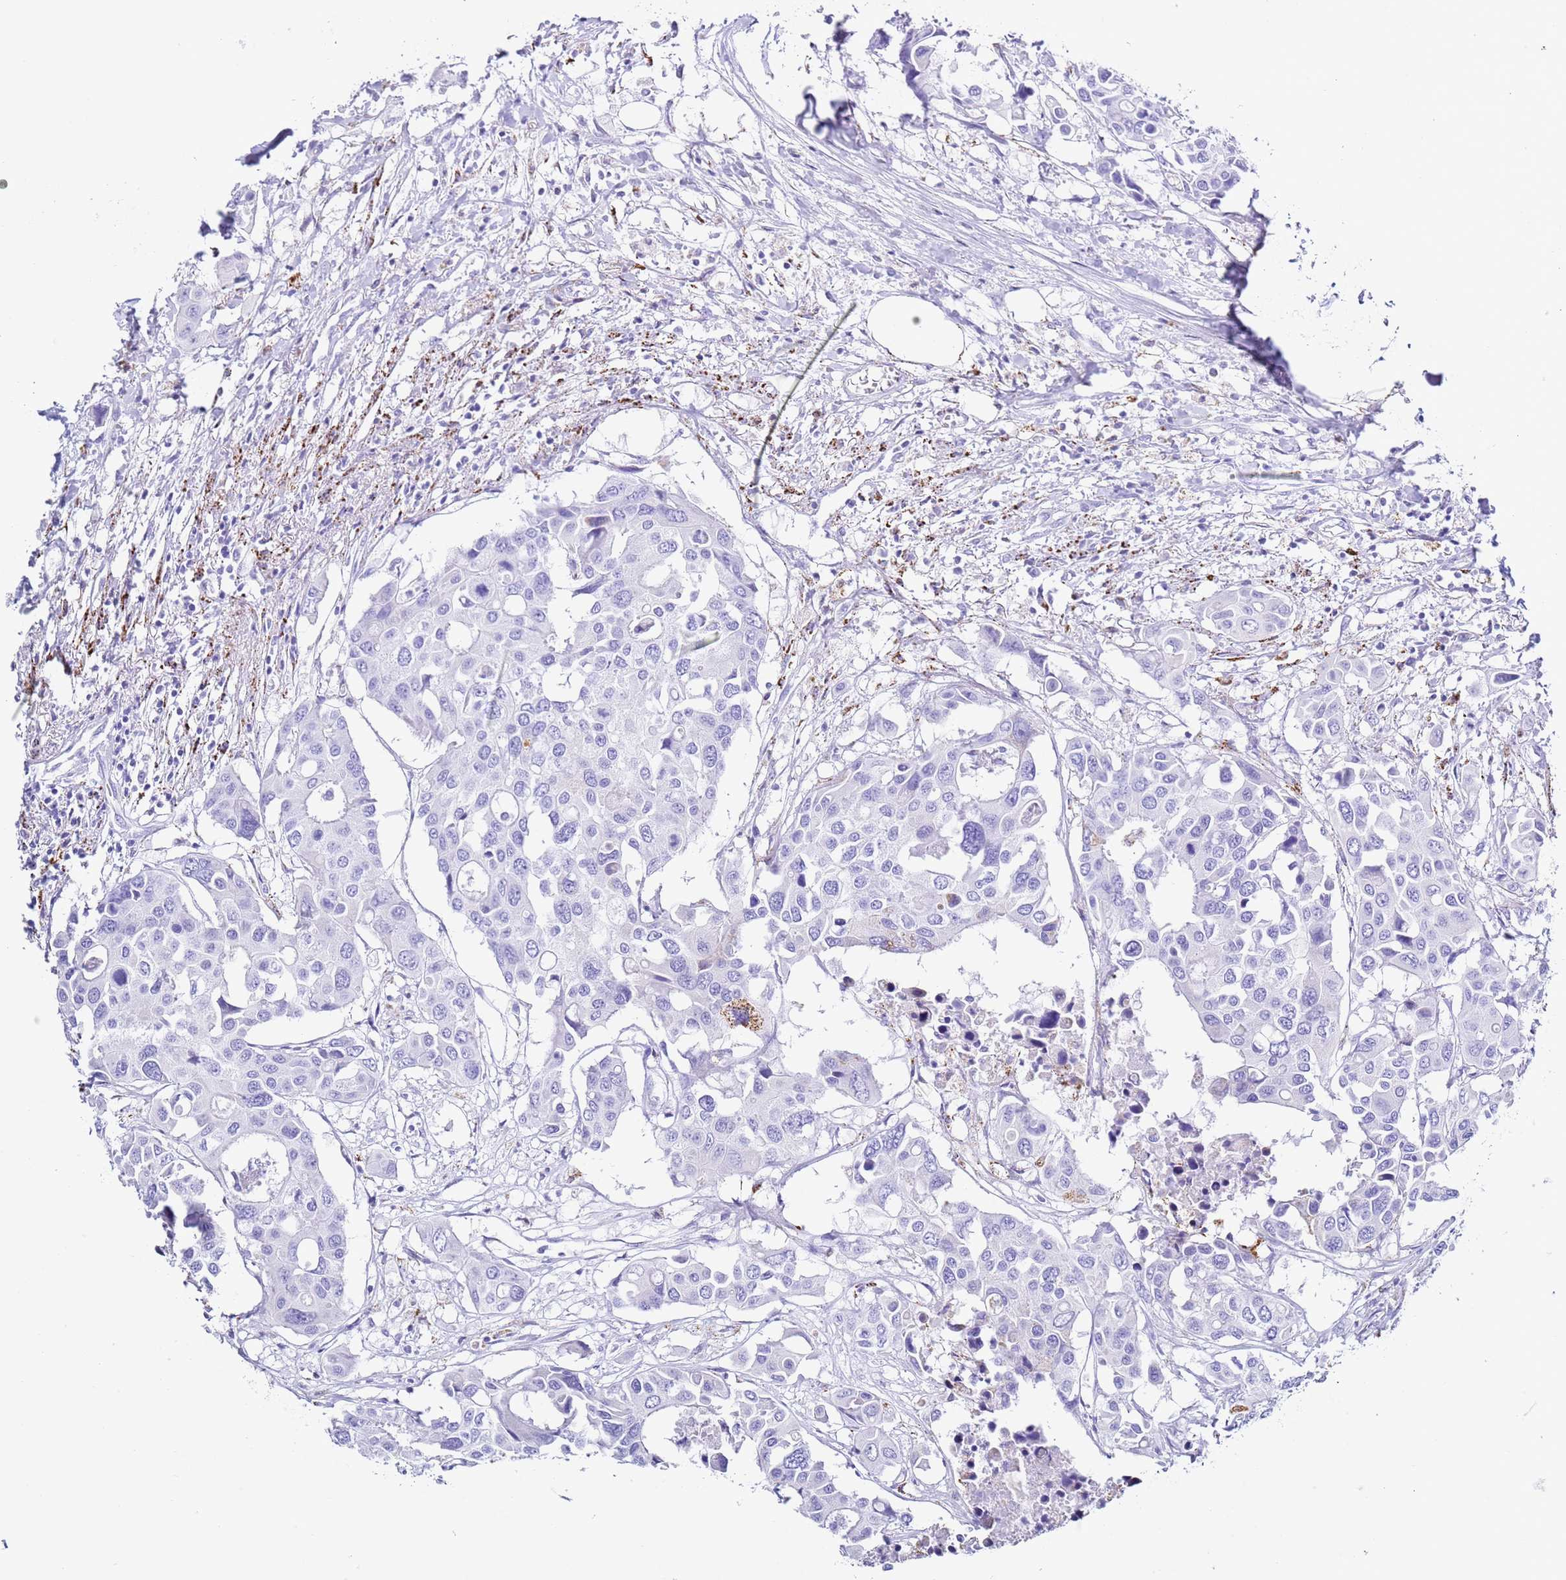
{"staining": {"intensity": "negative", "quantity": "none", "location": "none"}, "tissue": "colorectal cancer", "cell_type": "Tumor cells", "image_type": "cancer", "snomed": [{"axis": "morphology", "description": "Adenocarcinoma, NOS"}, {"axis": "topography", "description": "Colon"}], "caption": "Image shows no protein expression in tumor cells of colorectal cancer tissue.", "gene": "PTBP2", "patient": {"sex": "male", "age": 77}}